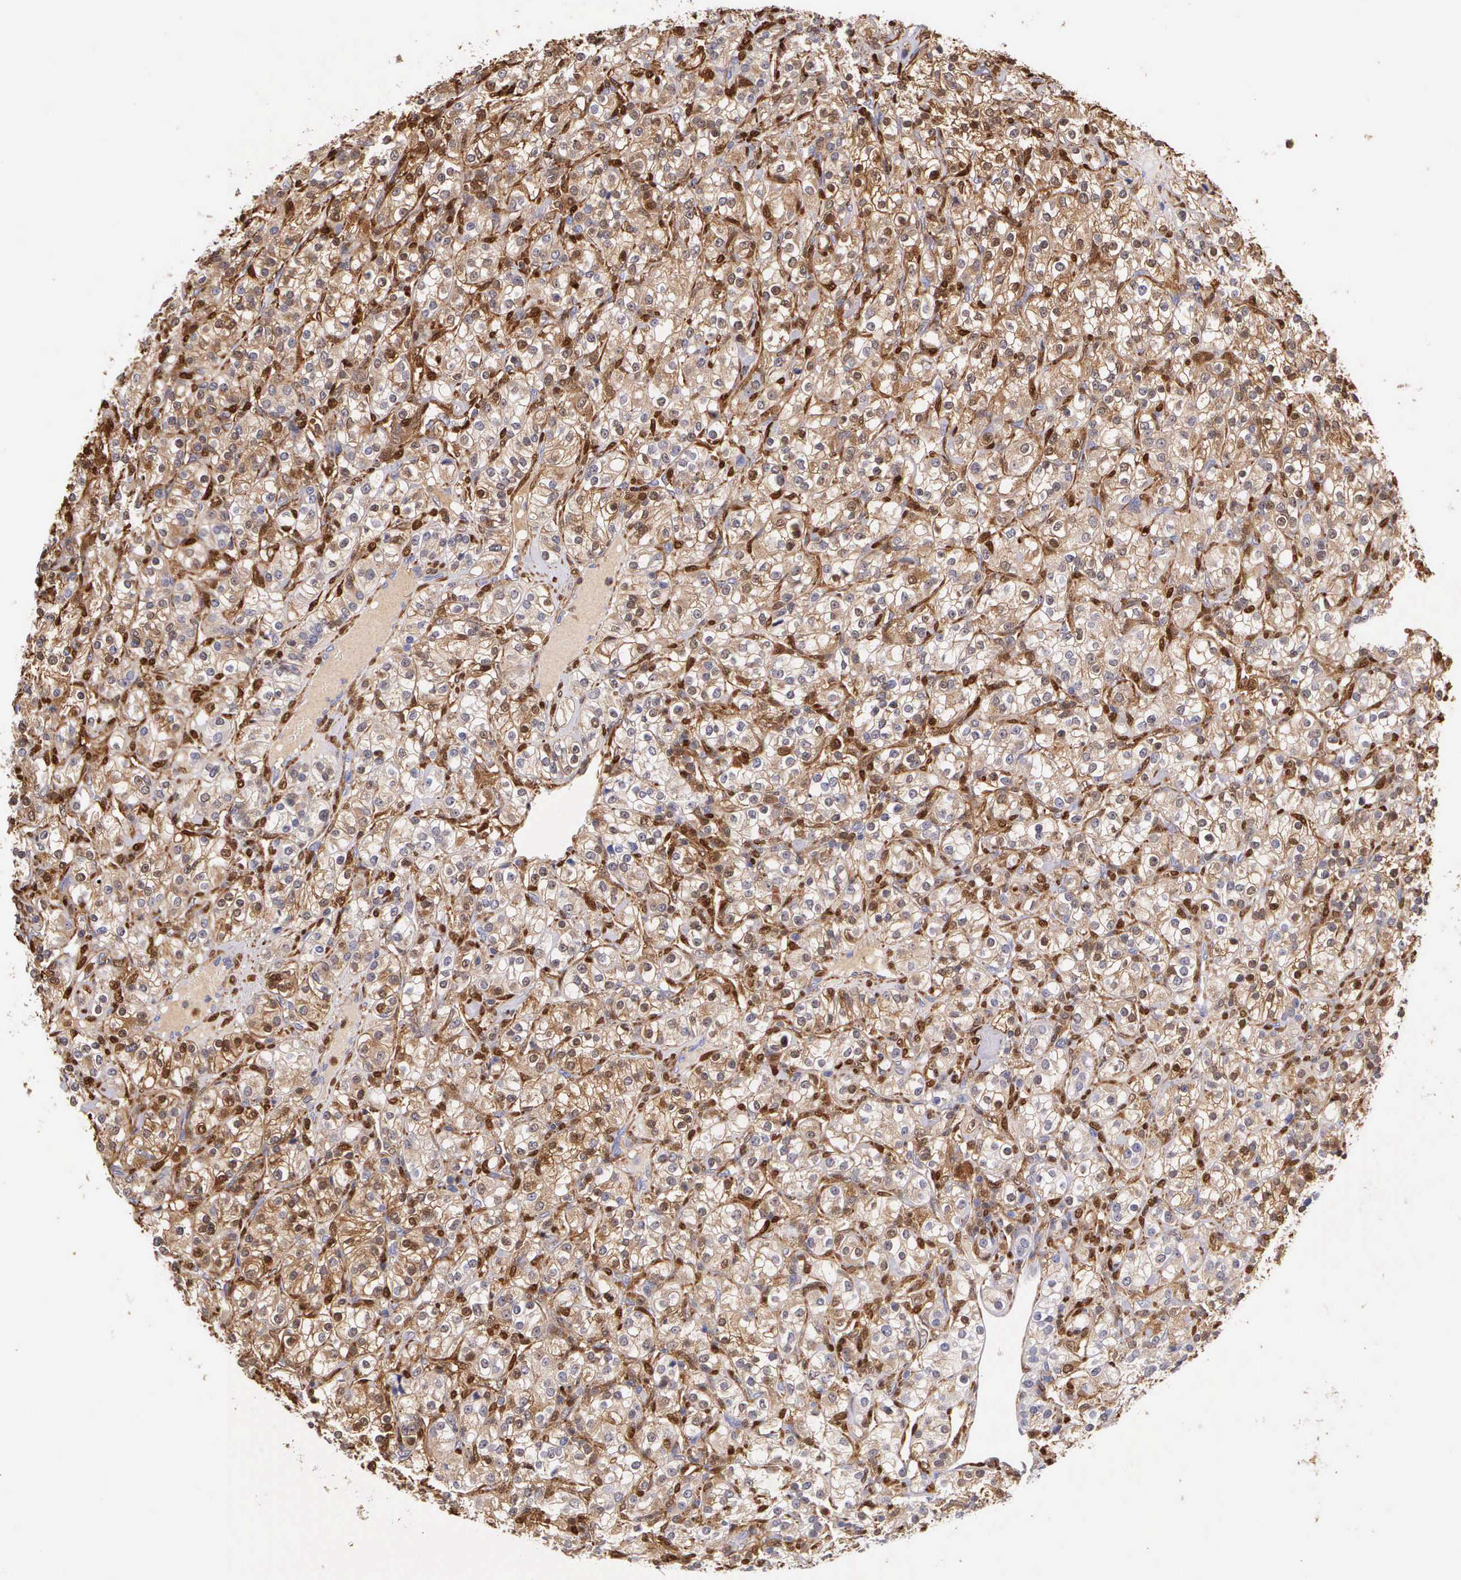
{"staining": {"intensity": "moderate", "quantity": "25%-75%", "location": "nuclear"}, "tissue": "renal cancer", "cell_type": "Tumor cells", "image_type": "cancer", "snomed": [{"axis": "morphology", "description": "Adenocarcinoma, NOS"}, {"axis": "topography", "description": "Kidney"}], "caption": "This is an image of immunohistochemistry (IHC) staining of renal adenocarcinoma, which shows moderate staining in the nuclear of tumor cells.", "gene": "LGALS1", "patient": {"sex": "male", "age": 77}}